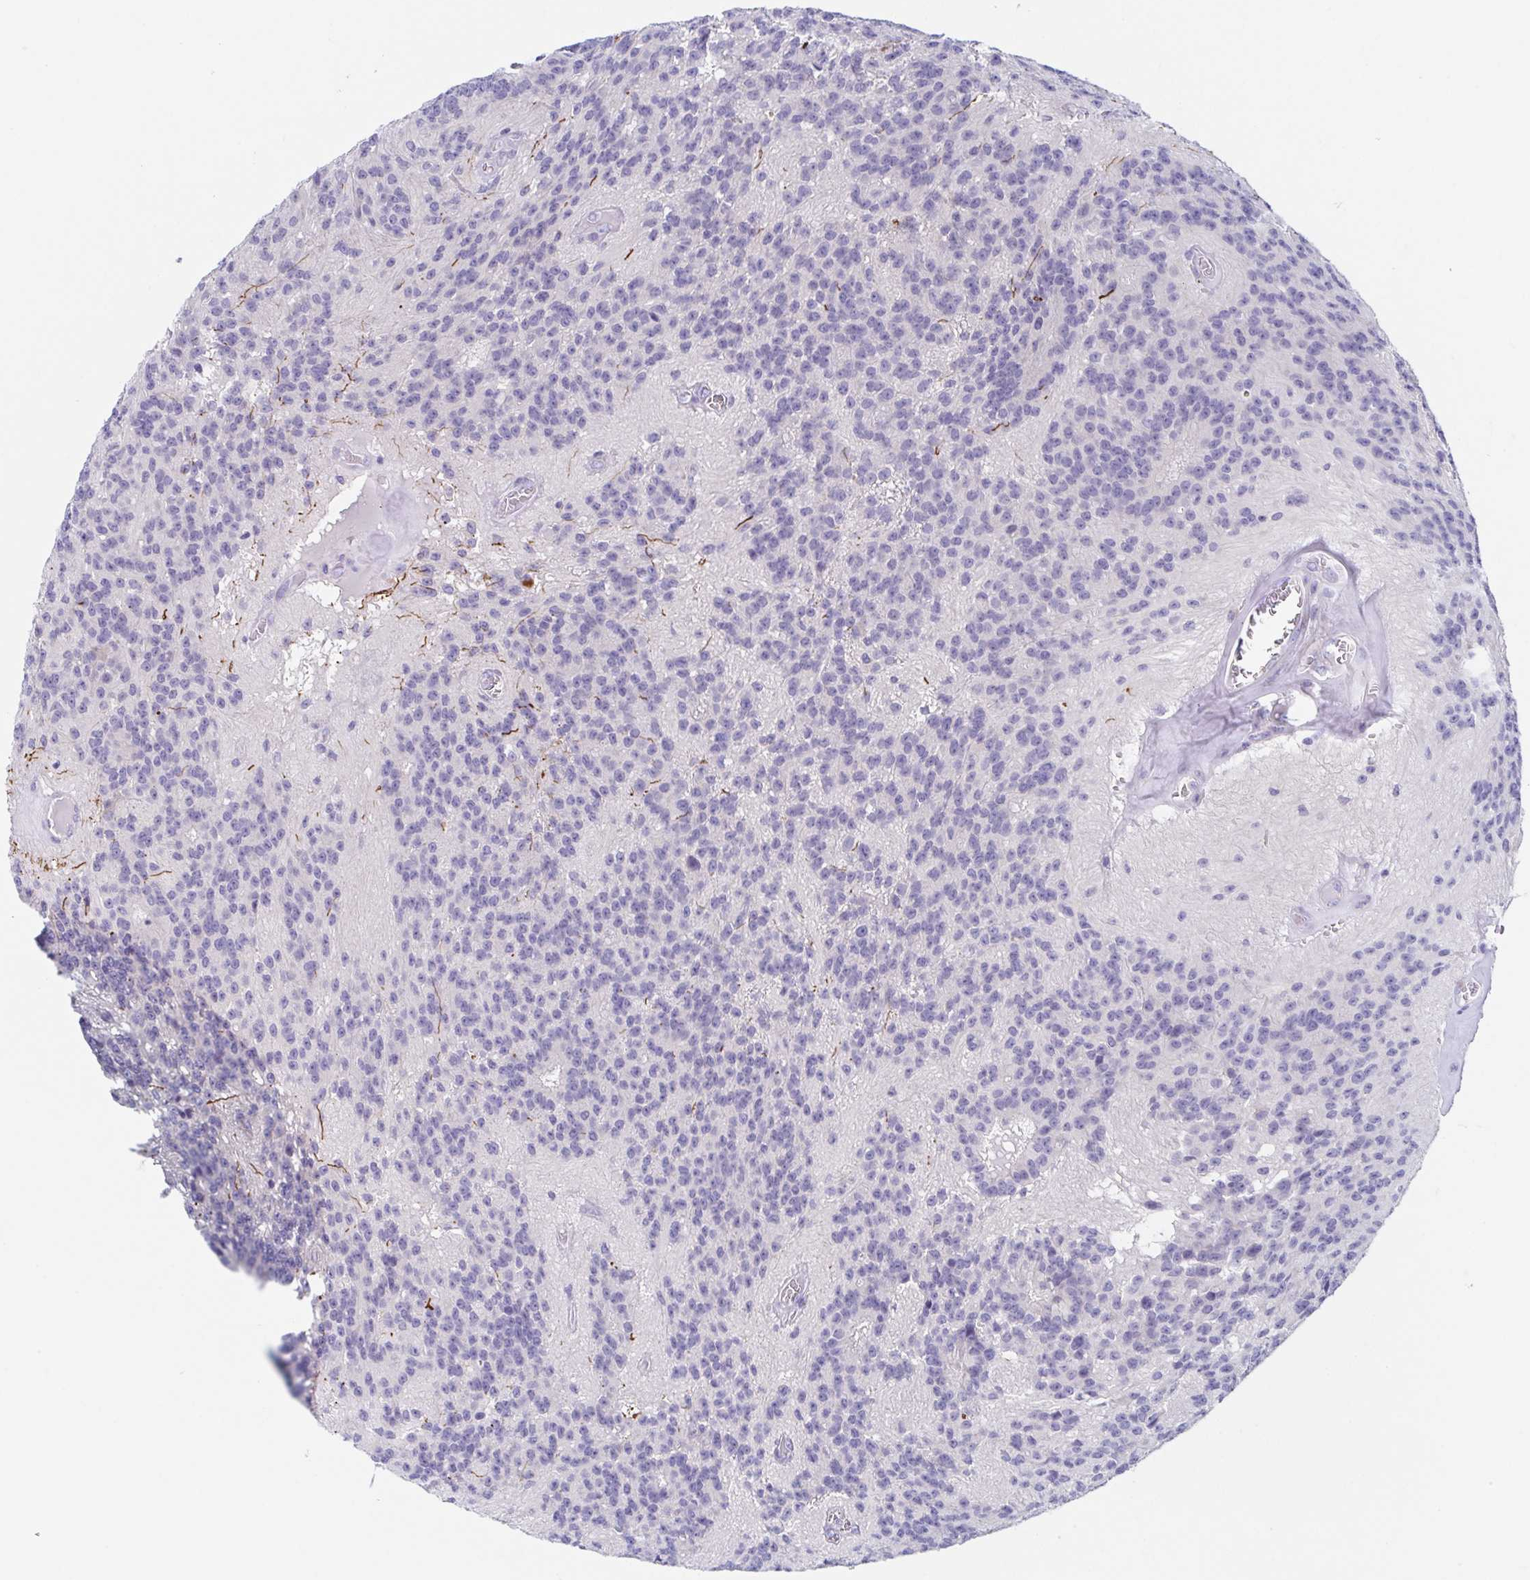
{"staining": {"intensity": "negative", "quantity": "none", "location": "none"}, "tissue": "glioma", "cell_type": "Tumor cells", "image_type": "cancer", "snomed": [{"axis": "morphology", "description": "Glioma, malignant, Low grade"}, {"axis": "topography", "description": "Brain"}], "caption": "Immunohistochemical staining of human malignant glioma (low-grade) shows no significant staining in tumor cells. Nuclei are stained in blue.", "gene": "HTR2A", "patient": {"sex": "male", "age": 31}}